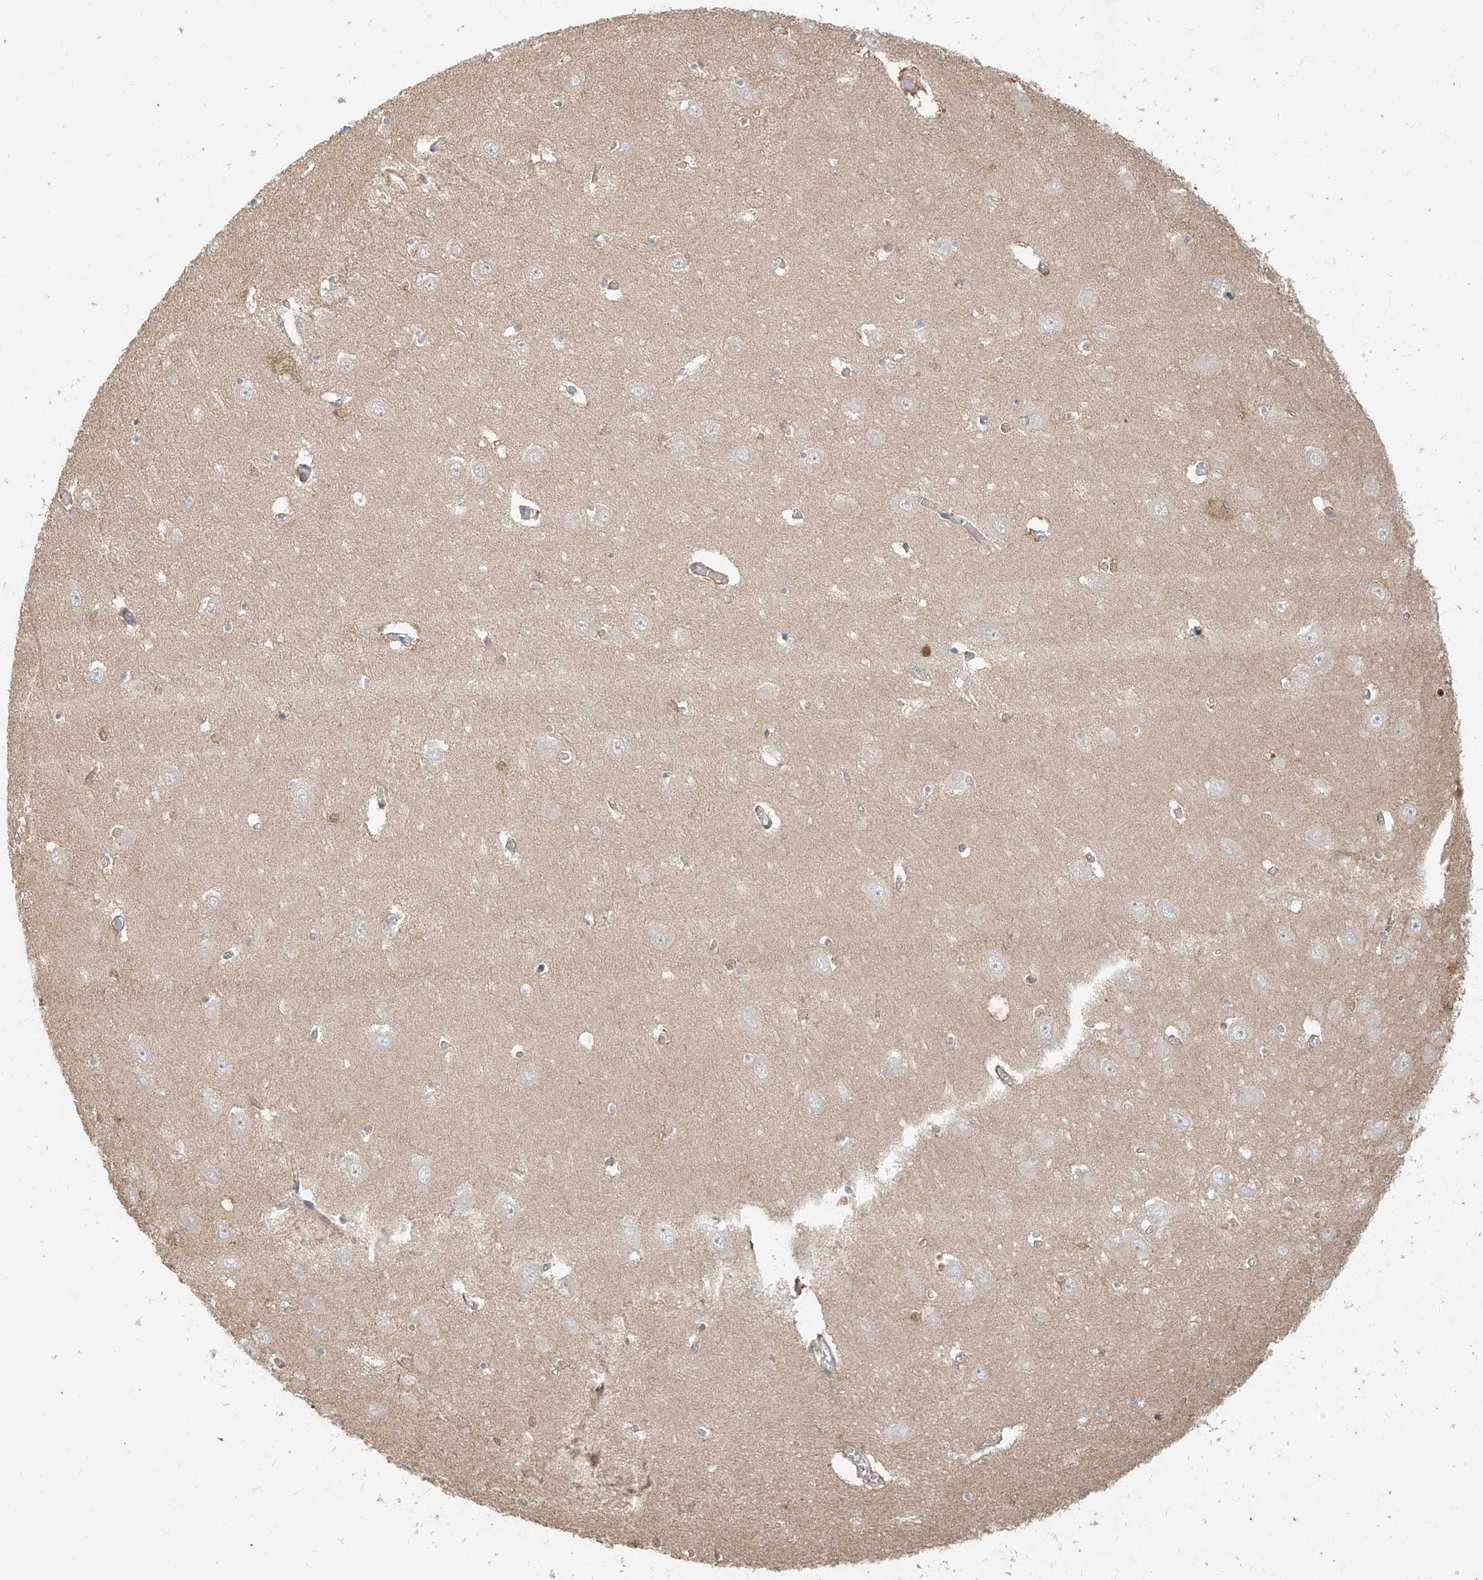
{"staining": {"intensity": "weak", "quantity": "<25%", "location": "cytoplasmic/membranous"}, "tissue": "hippocampus", "cell_type": "Glial cells", "image_type": "normal", "snomed": [{"axis": "morphology", "description": "Normal tissue, NOS"}, {"axis": "topography", "description": "Hippocampus"}], "caption": "Immunohistochemical staining of normal hippocampus shows no significant staining in glial cells. The staining was performed using DAB to visualize the protein expression in brown, while the nuclei were stained in blue with hematoxylin (Magnification: 20x).", "gene": "PGD", "patient": {"sex": "male", "age": 70}}